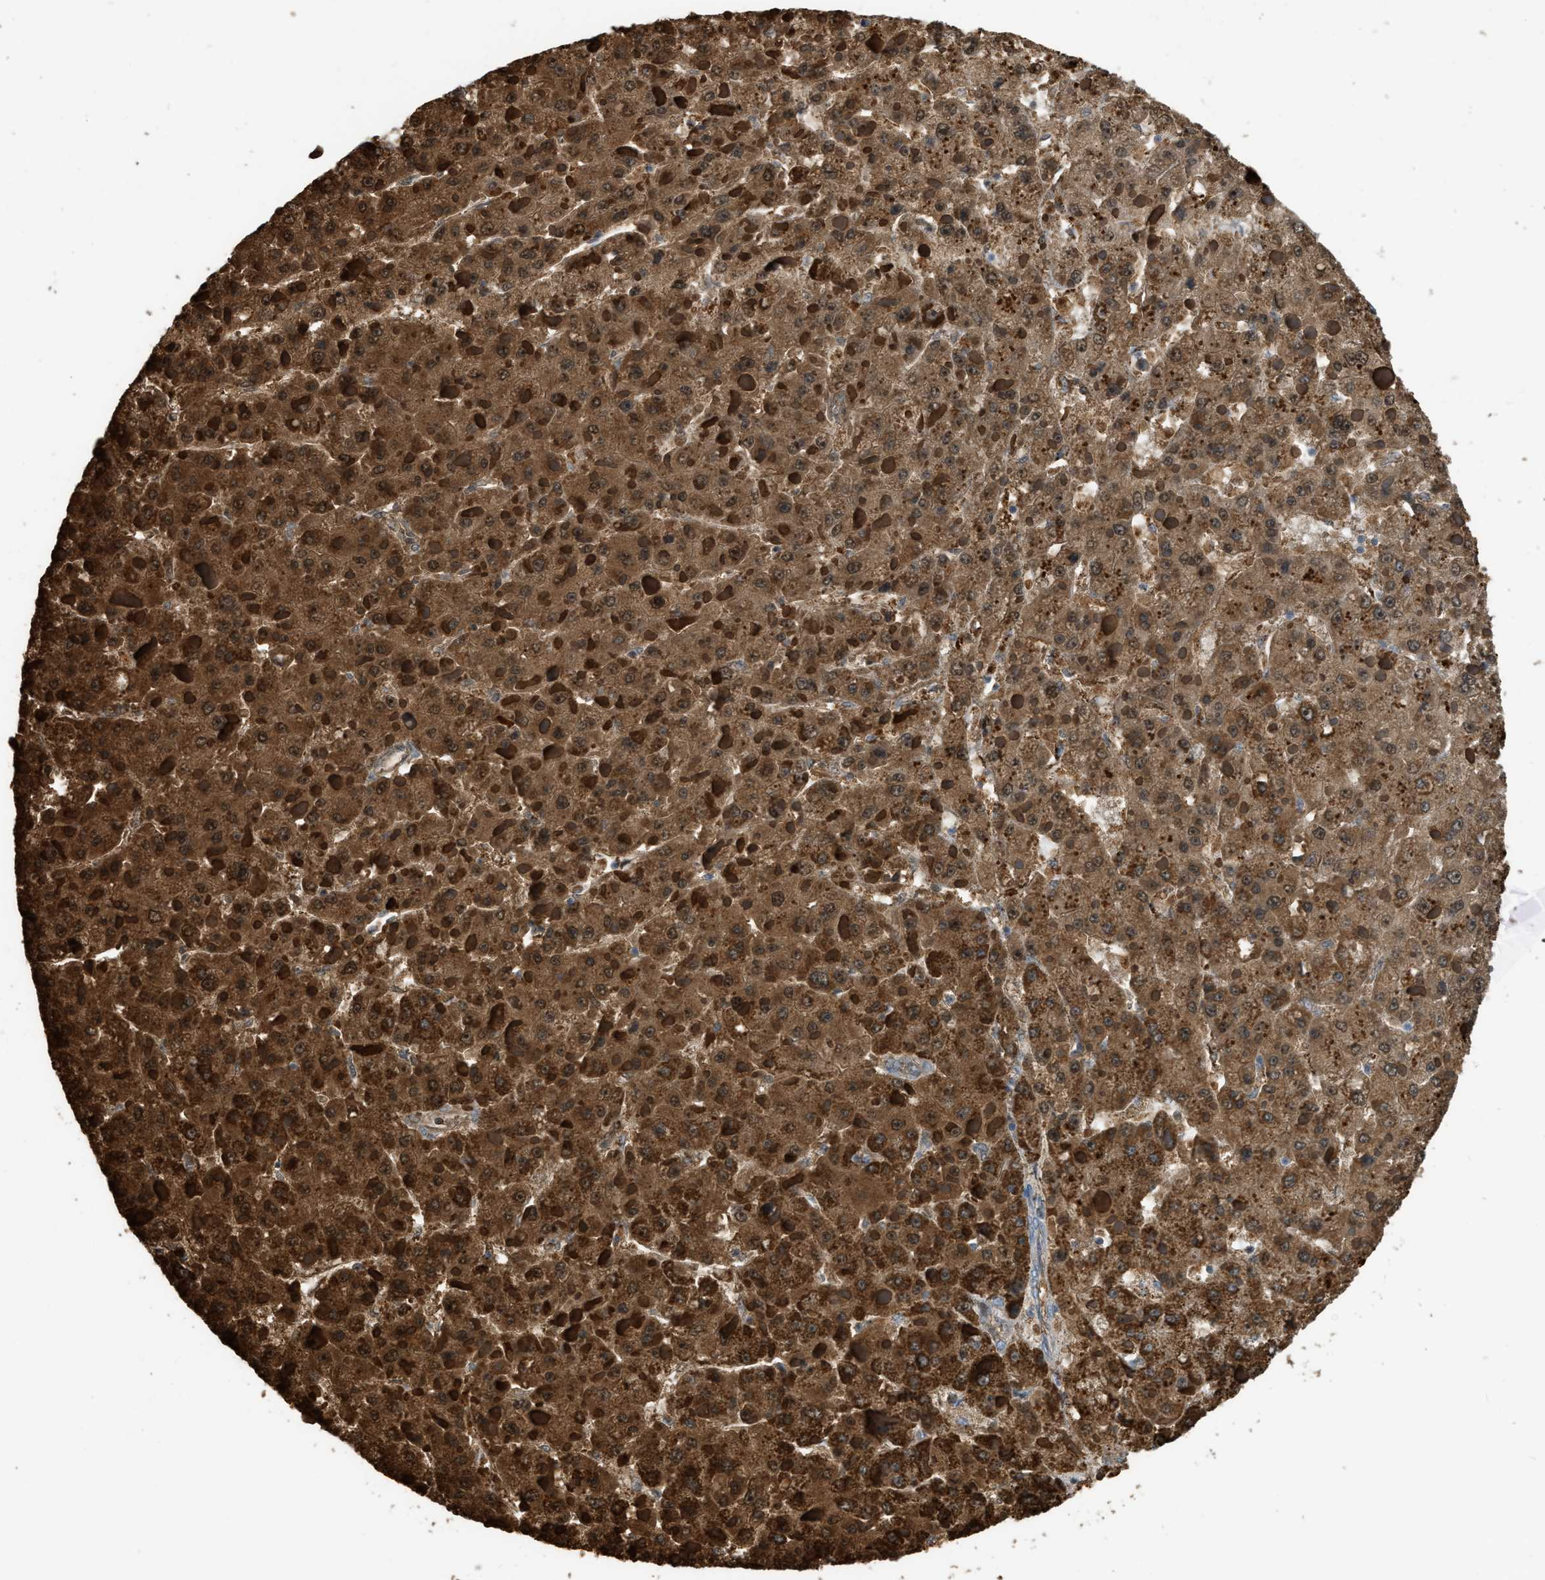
{"staining": {"intensity": "strong", "quantity": ">75%", "location": "cytoplasmic/membranous"}, "tissue": "liver cancer", "cell_type": "Tumor cells", "image_type": "cancer", "snomed": [{"axis": "morphology", "description": "Carcinoma, Hepatocellular, NOS"}, {"axis": "topography", "description": "Liver"}], "caption": "Immunohistochemical staining of human liver cancer (hepatocellular carcinoma) exhibits high levels of strong cytoplasmic/membranous protein staining in about >75% of tumor cells. Using DAB (brown) and hematoxylin (blue) stains, captured at high magnification using brightfield microscopy.", "gene": "ETFB", "patient": {"sex": "female", "age": 73}}